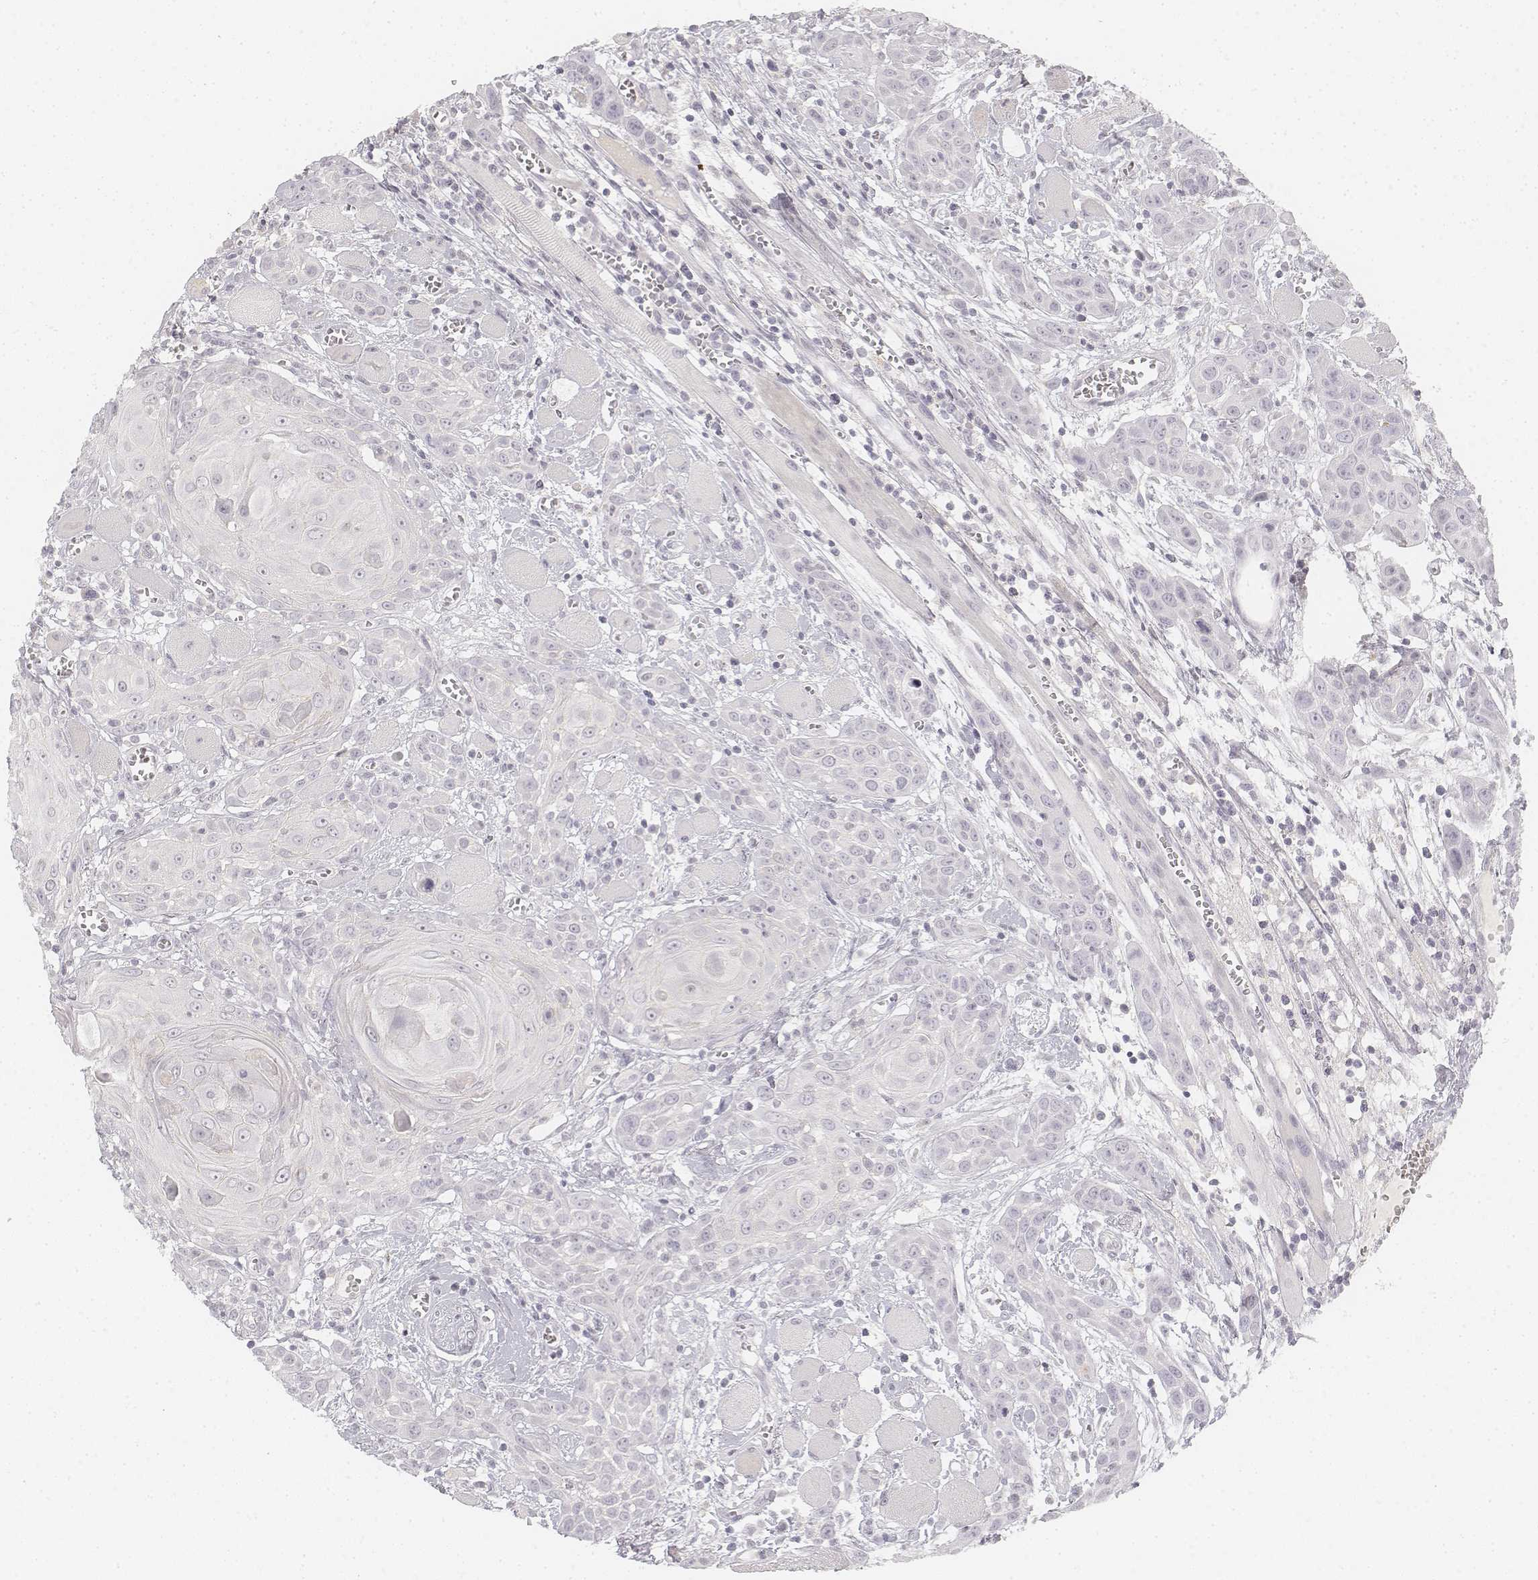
{"staining": {"intensity": "negative", "quantity": "none", "location": "none"}, "tissue": "head and neck cancer", "cell_type": "Tumor cells", "image_type": "cancer", "snomed": [{"axis": "morphology", "description": "Squamous cell carcinoma, NOS"}, {"axis": "topography", "description": "Head-Neck"}], "caption": "This is an IHC image of human head and neck squamous cell carcinoma. There is no positivity in tumor cells.", "gene": "DSG4", "patient": {"sex": "female", "age": 80}}